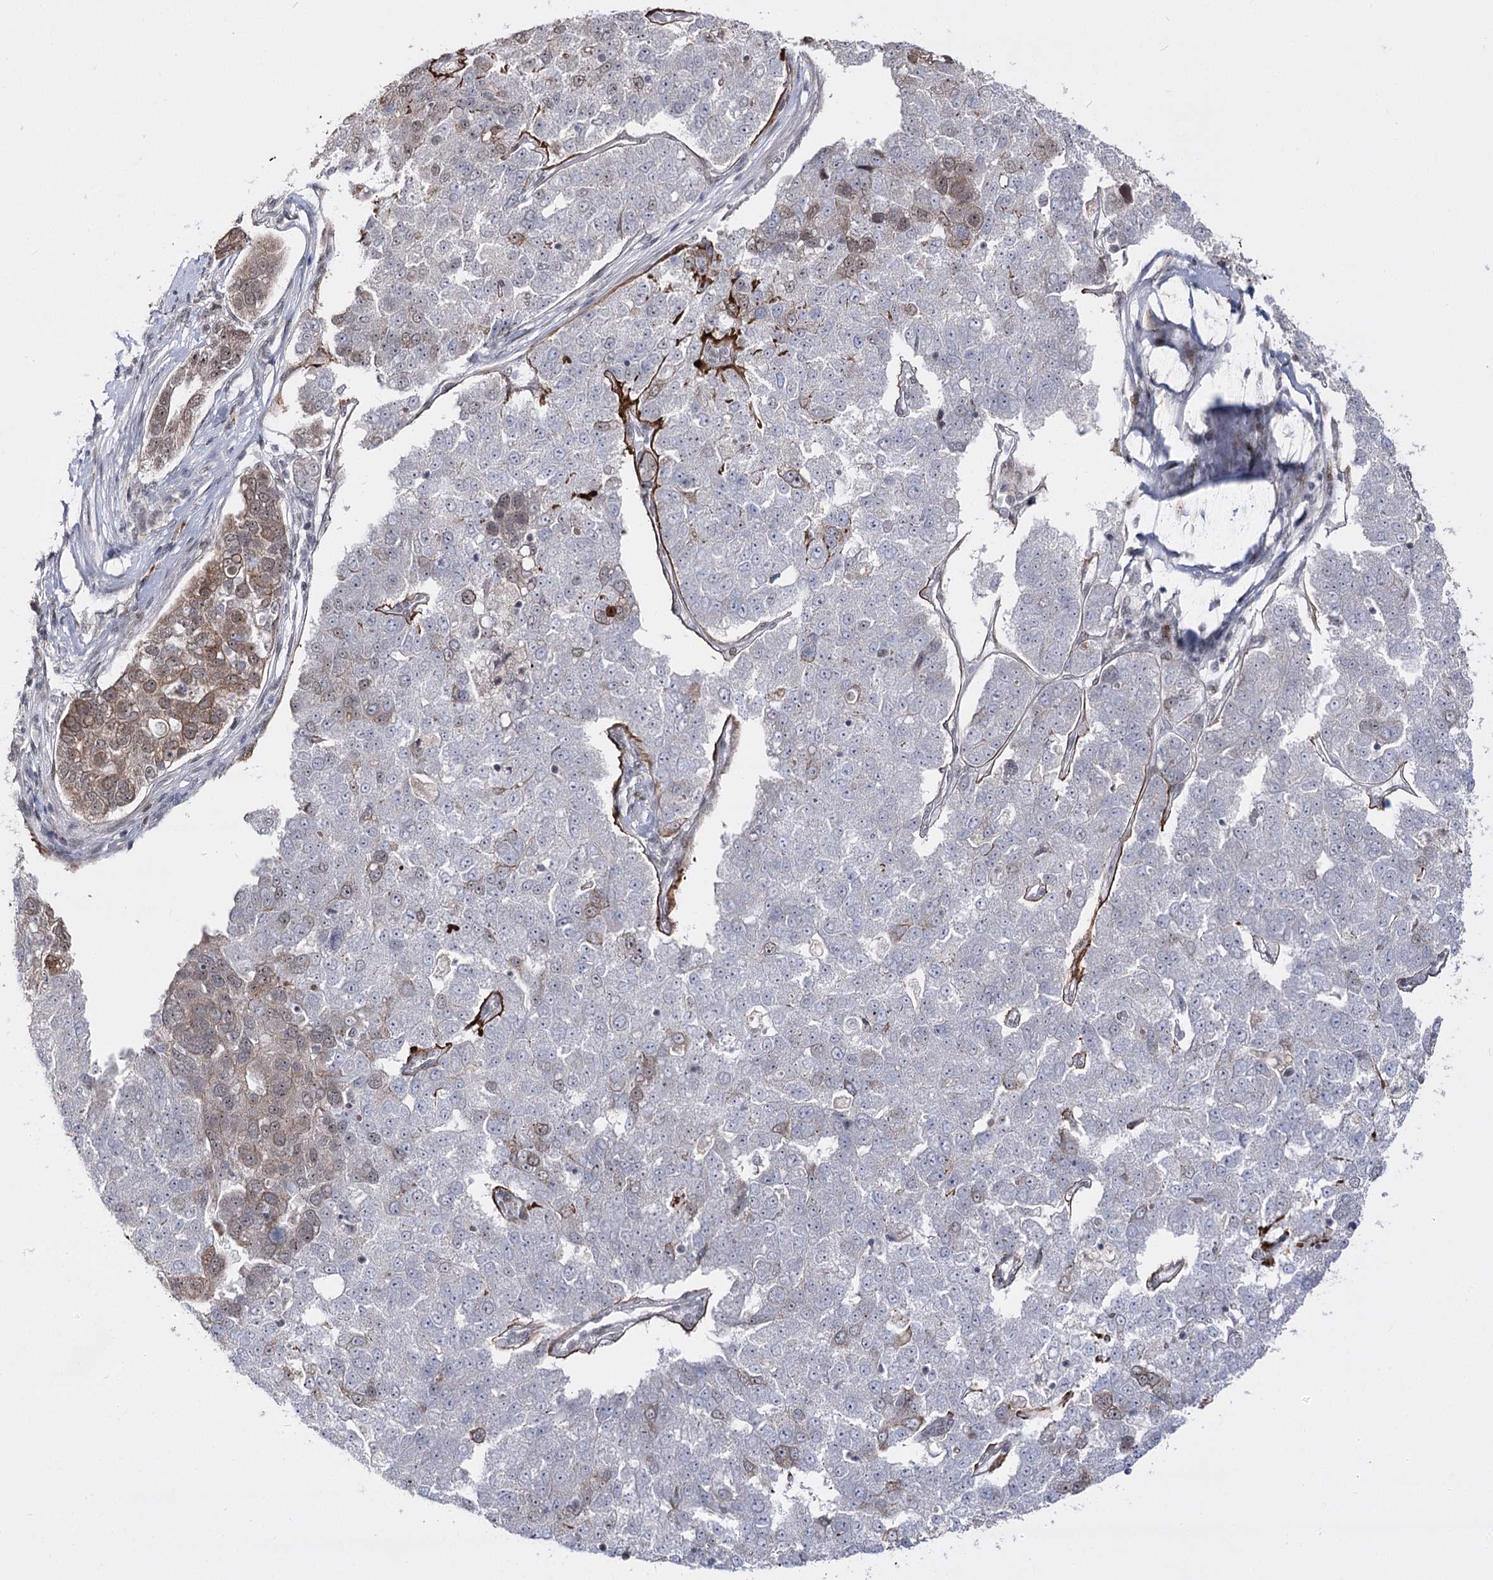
{"staining": {"intensity": "weak", "quantity": "25%-75%", "location": "cytoplasmic/membranous,nuclear"}, "tissue": "pancreatic cancer", "cell_type": "Tumor cells", "image_type": "cancer", "snomed": [{"axis": "morphology", "description": "Adenocarcinoma, NOS"}, {"axis": "topography", "description": "Pancreas"}], "caption": "Pancreatic adenocarcinoma stained with DAB (3,3'-diaminobenzidine) immunohistochemistry (IHC) displays low levels of weak cytoplasmic/membranous and nuclear positivity in approximately 25%-75% of tumor cells.", "gene": "STOX1", "patient": {"sex": "female", "age": 61}}